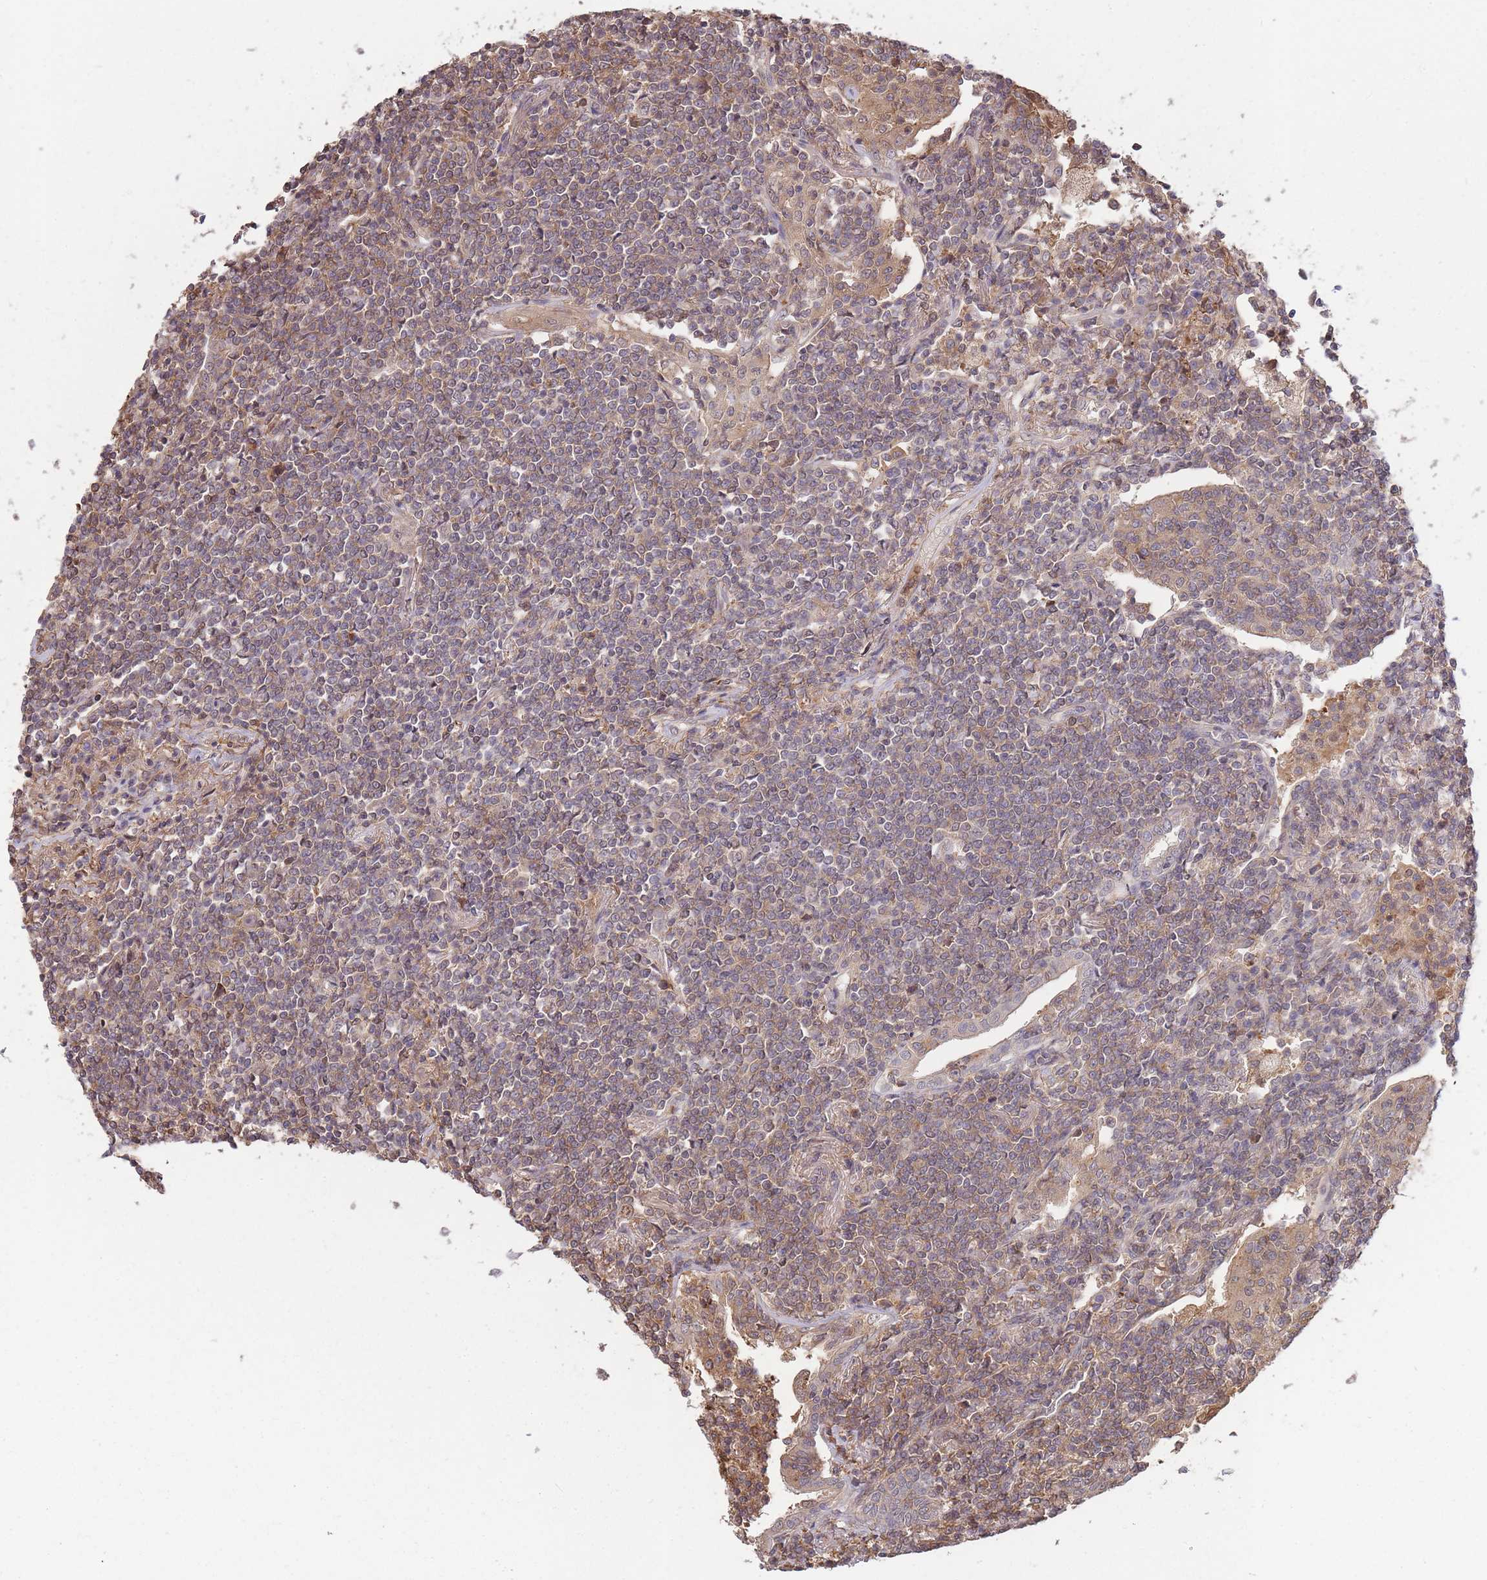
{"staining": {"intensity": "weak", "quantity": ">75%", "location": "cytoplasmic/membranous"}, "tissue": "lymphoma", "cell_type": "Tumor cells", "image_type": "cancer", "snomed": [{"axis": "morphology", "description": "Malignant lymphoma, non-Hodgkin's type, Low grade"}, {"axis": "topography", "description": "Lung"}], "caption": "A histopathology image showing weak cytoplasmic/membranous positivity in approximately >75% of tumor cells in lymphoma, as visualized by brown immunohistochemical staining.", "gene": "ZNF304", "patient": {"sex": "female", "age": 71}}